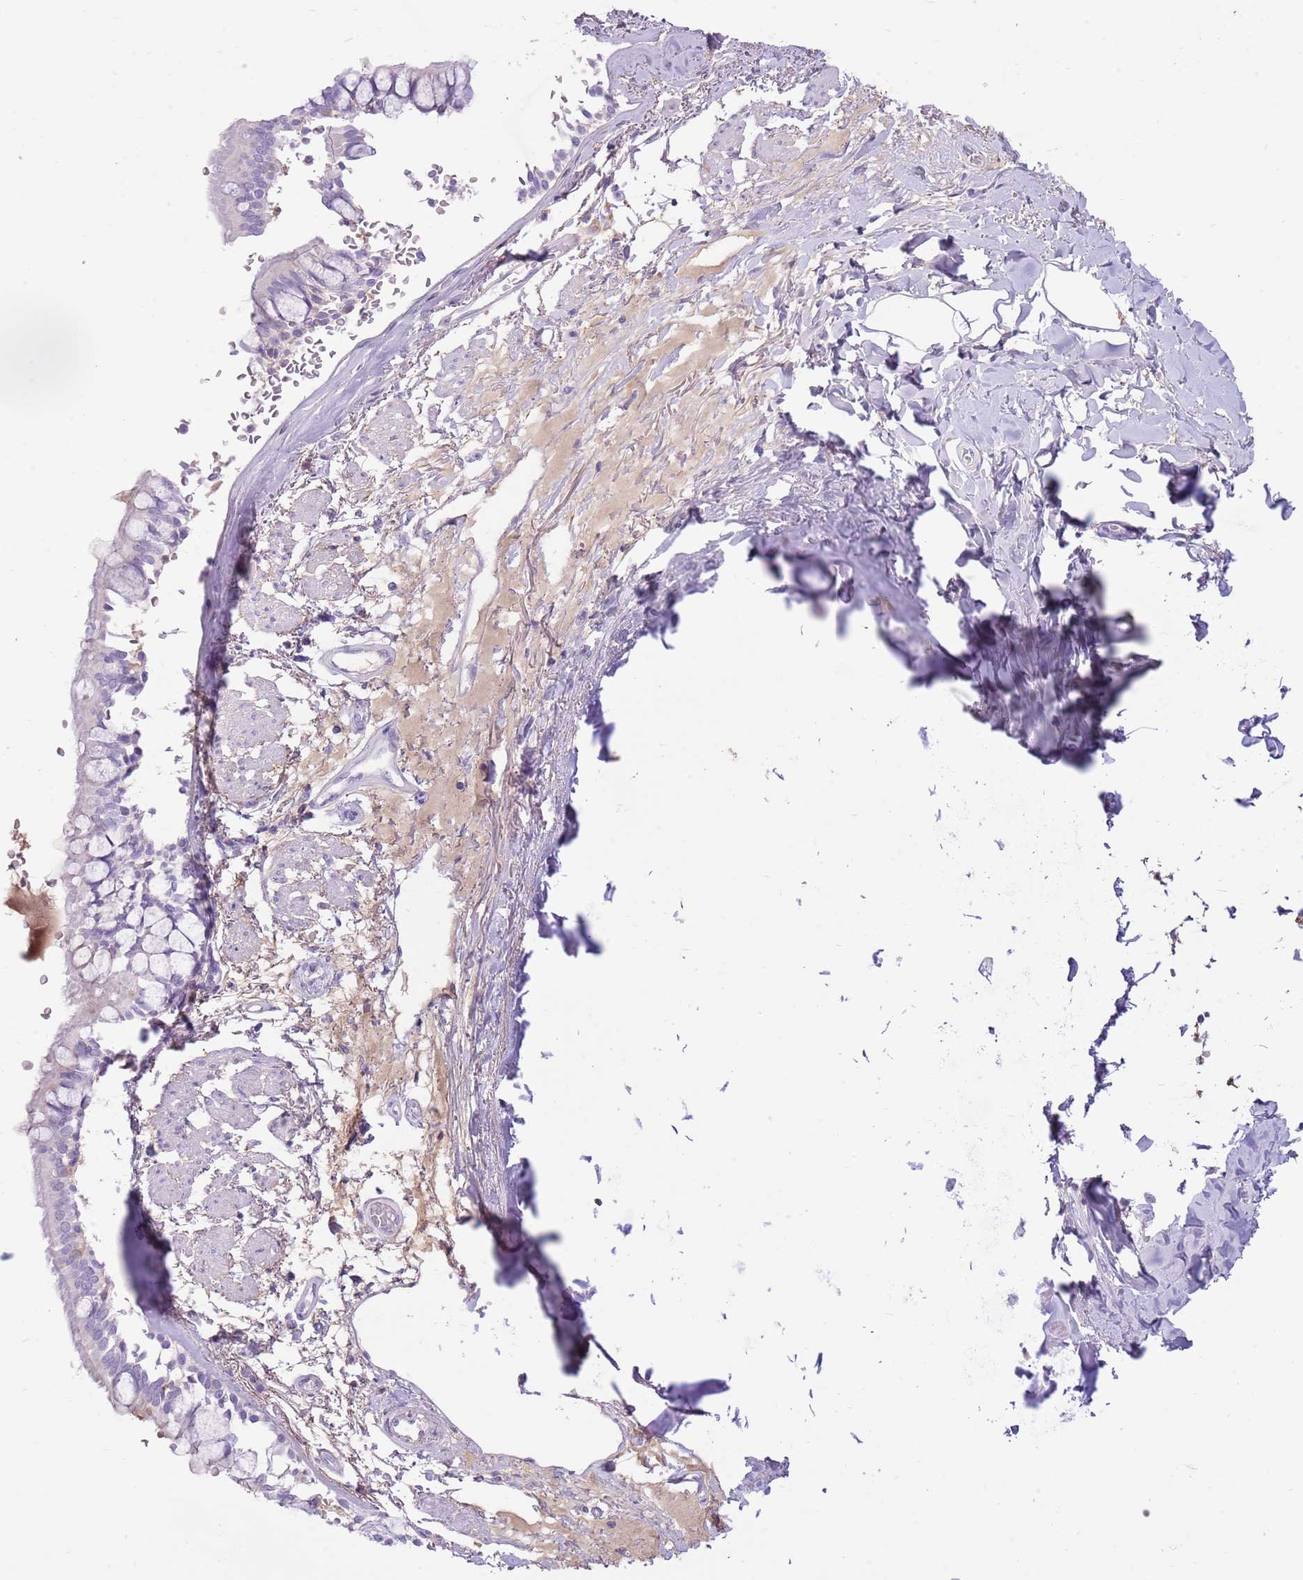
{"staining": {"intensity": "negative", "quantity": "none", "location": "none"}, "tissue": "bronchus", "cell_type": "Respiratory epithelial cells", "image_type": "normal", "snomed": [{"axis": "morphology", "description": "Normal tissue, NOS"}, {"axis": "topography", "description": "Bronchus"}], "caption": "IHC histopathology image of unremarkable bronchus stained for a protein (brown), which reveals no expression in respiratory epithelial cells. (DAB (3,3'-diaminobenzidine) immunohistochemistry with hematoxylin counter stain).", "gene": "TOX2", "patient": {"sex": "male", "age": 70}}